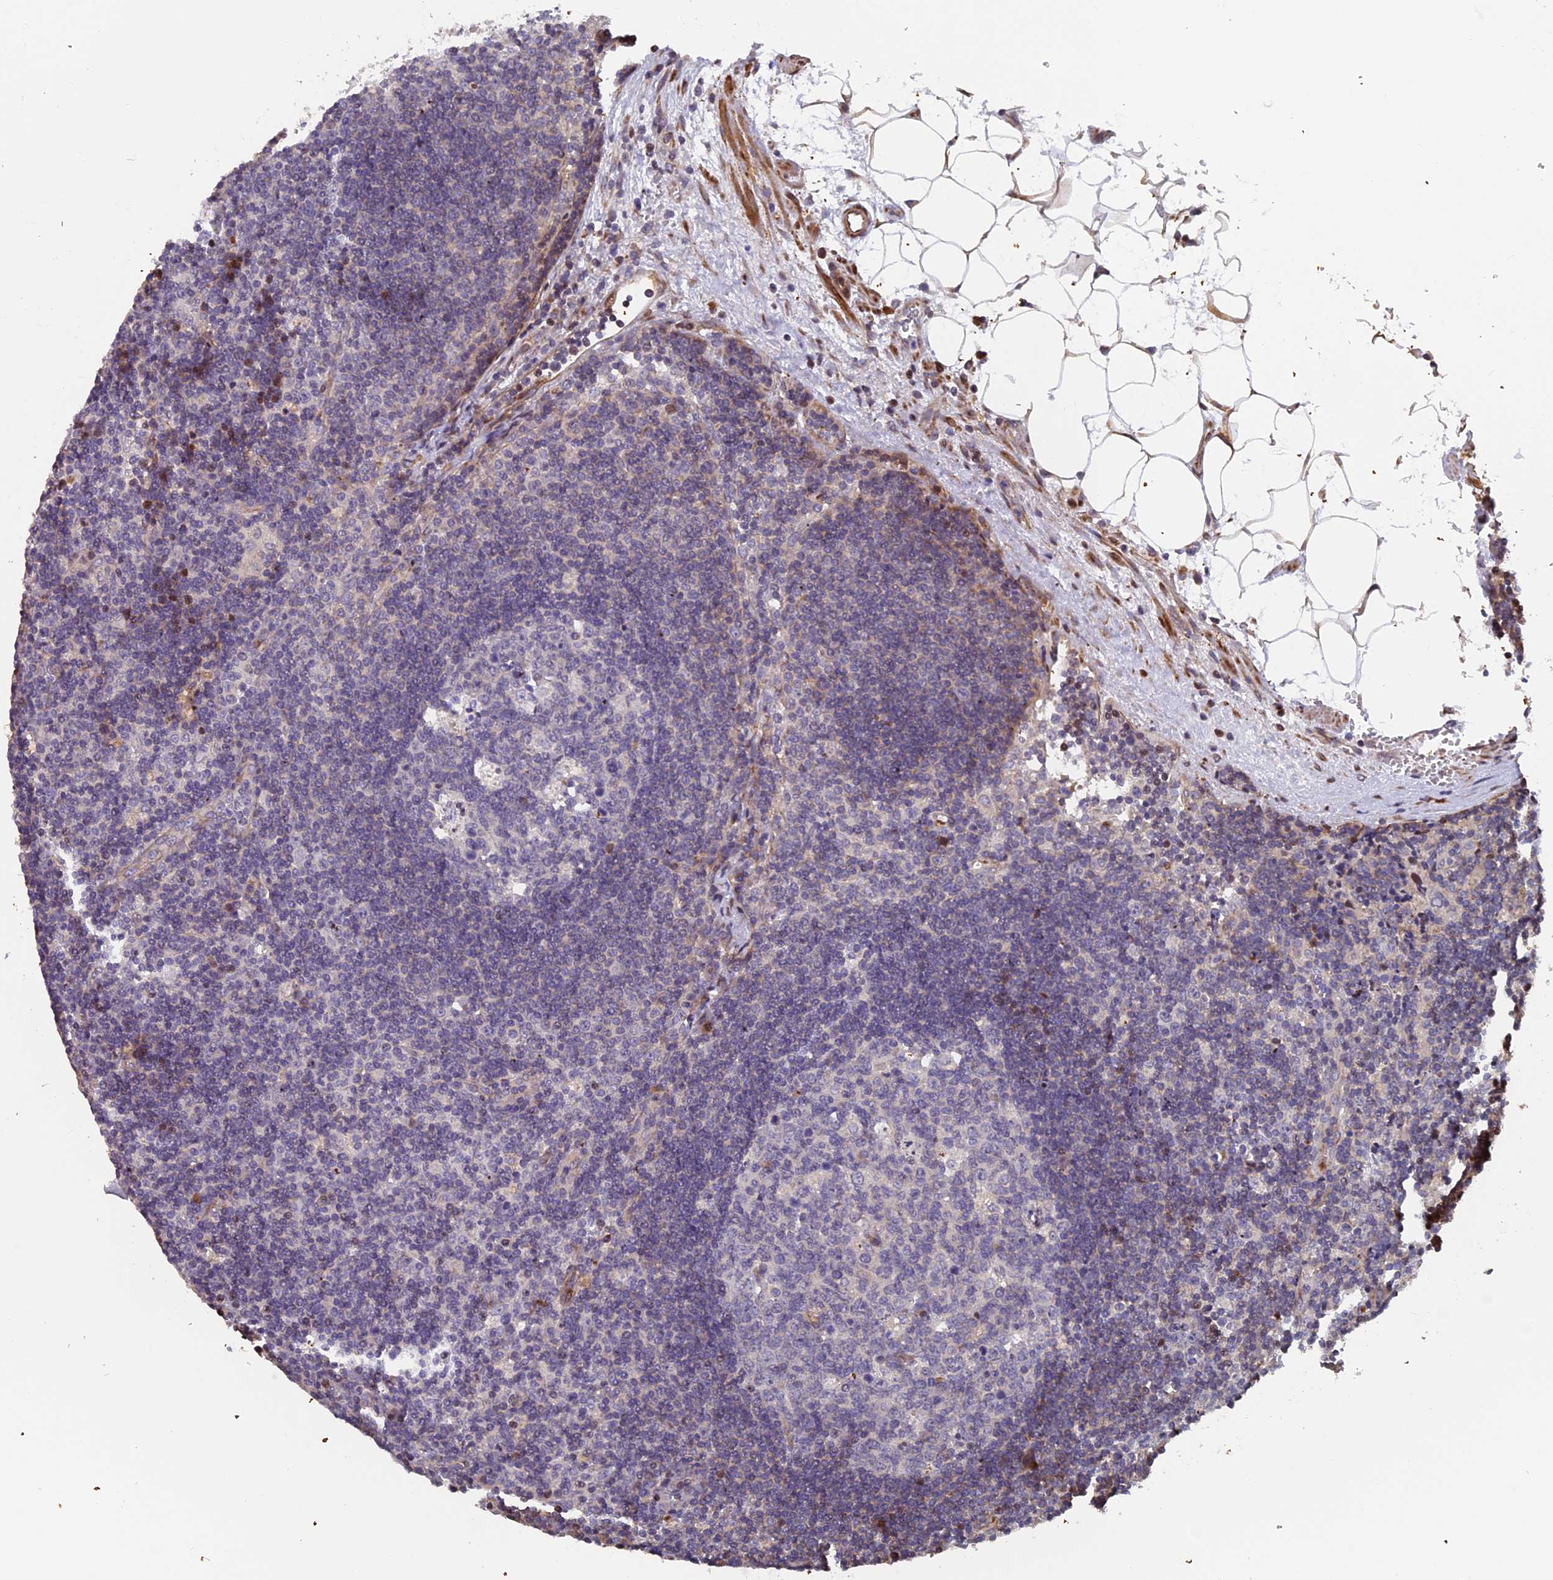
{"staining": {"intensity": "negative", "quantity": "none", "location": "none"}, "tissue": "lymph node", "cell_type": "Germinal center cells", "image_type": "normal", "snomed": [{"axis": "morphology", "description": "Normal tissue, NOS"}, {"axis": "topography", "description": "Lymph node"}], "caption": "Germinal center cells show no significant protein staining in benign lymph node.", "gene": "RAB28", "patient": {"sex": "male", "age": 58}}